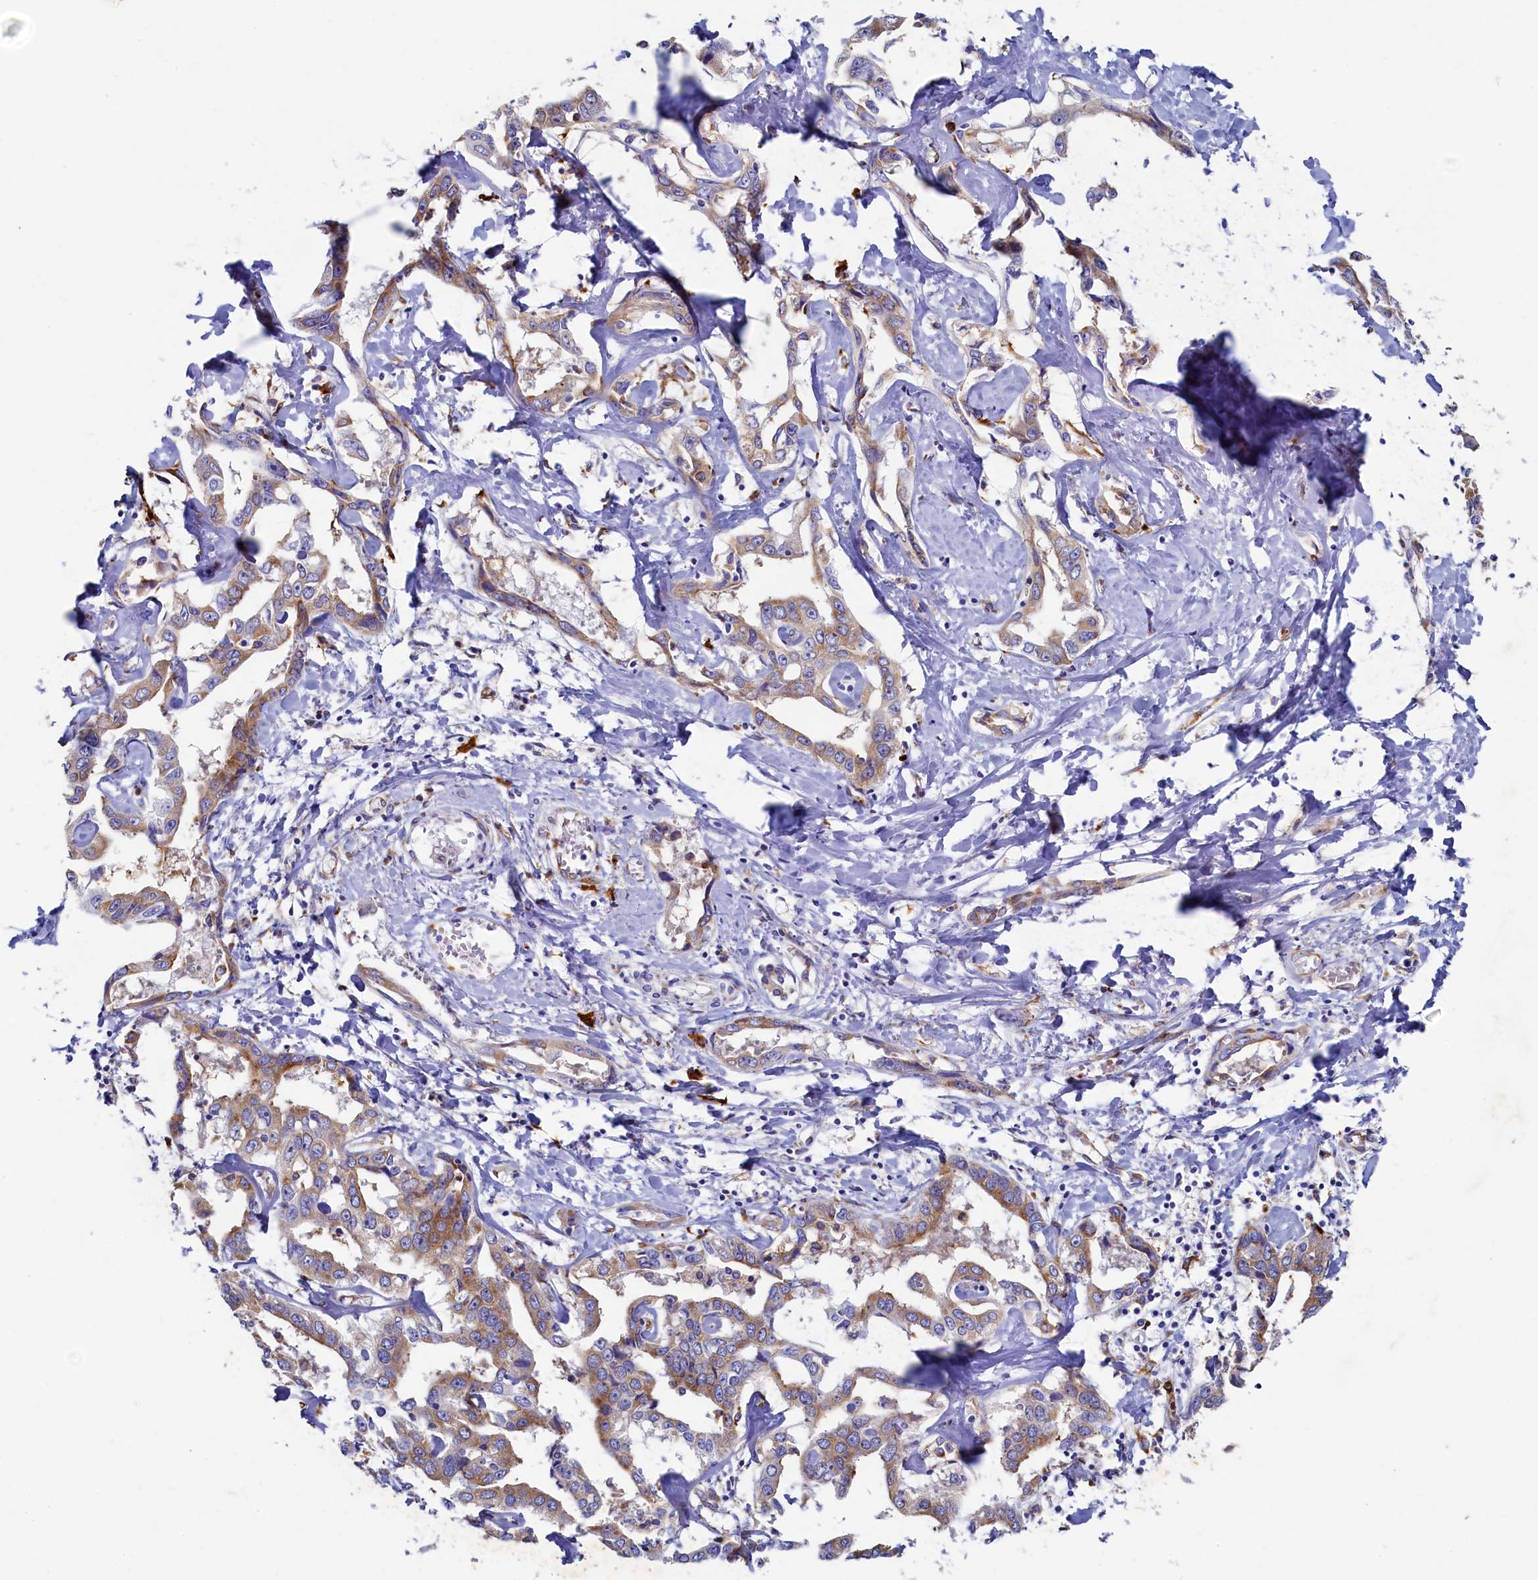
{"staining": {"intensity": "moderate", "quantity": ">75%", "location": "cytoplasmic/membranous"}, "tissue": "liver cancer", "cell_type": "Tumor cells", "image_type": "cancer", "snomed": [{"axis": "morphology", "description": "Cholangiocarcinoma"}, {"axis": "topography", "description": "Liver"}], "caption": "Immunohistochemical staining of human liver cancer demonstrates medium levels of moderate cytoplasmic/membranous protein positivity in approximately >75% of tumor cells. Using DAB (brown) and hematoxylin (blue) stains, captured at high magnification using brightfield microscopy.", "gene": "TMEM18", "patient": {"sex": "male", "age": 59}}